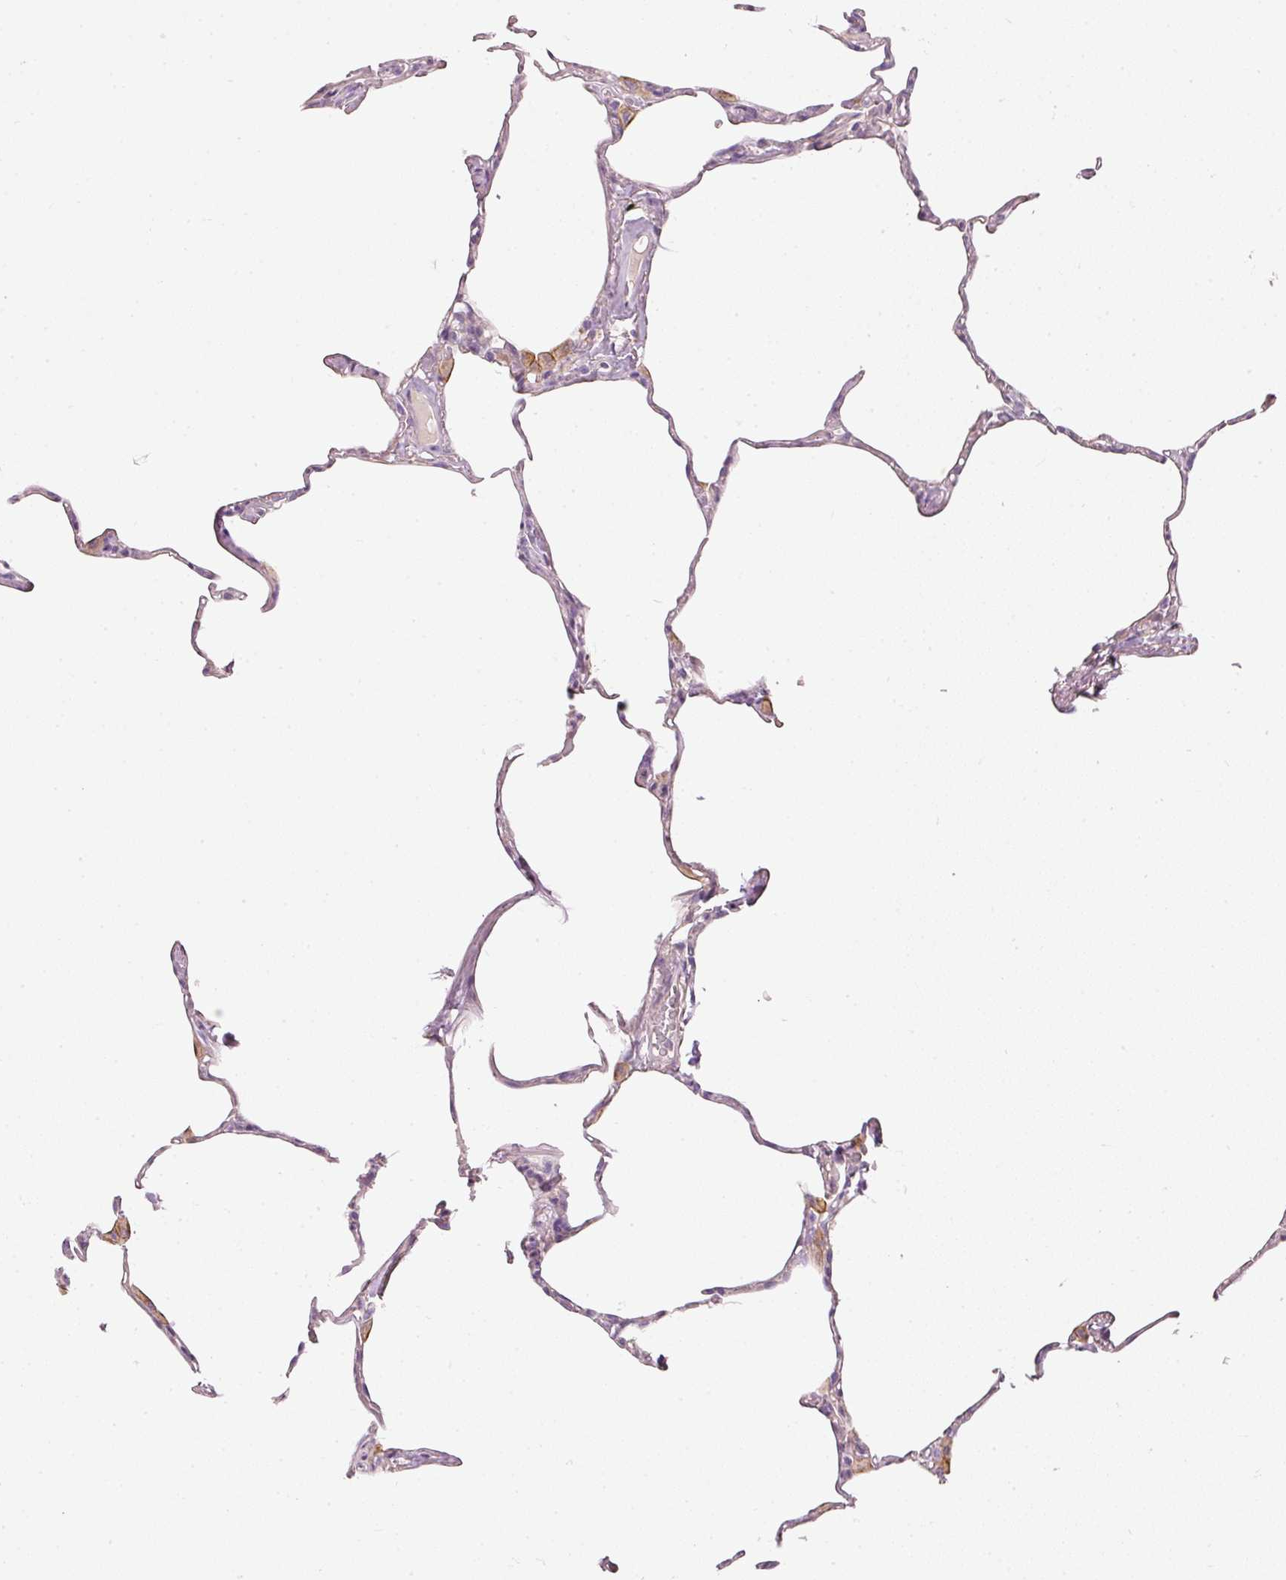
{"staining": {"intensity": "negative", "quantity": "none", "location": "none"}, "tissue": "lung", "cell_type": "Alveolar cells", "image_type": "normal", "snomed": [{"axis": "morphology", "description": "Normal tissue, NOS"}, {"axis": "topography", "description": "Lung"}], "caption": "DAB (3,3'-diaminobenzidine) immunohistochemical staining of benign lung reveals no significant expression in alveolar cells.", "gene": "OSR2", "patient": {"sex": "male", "age": 65}}